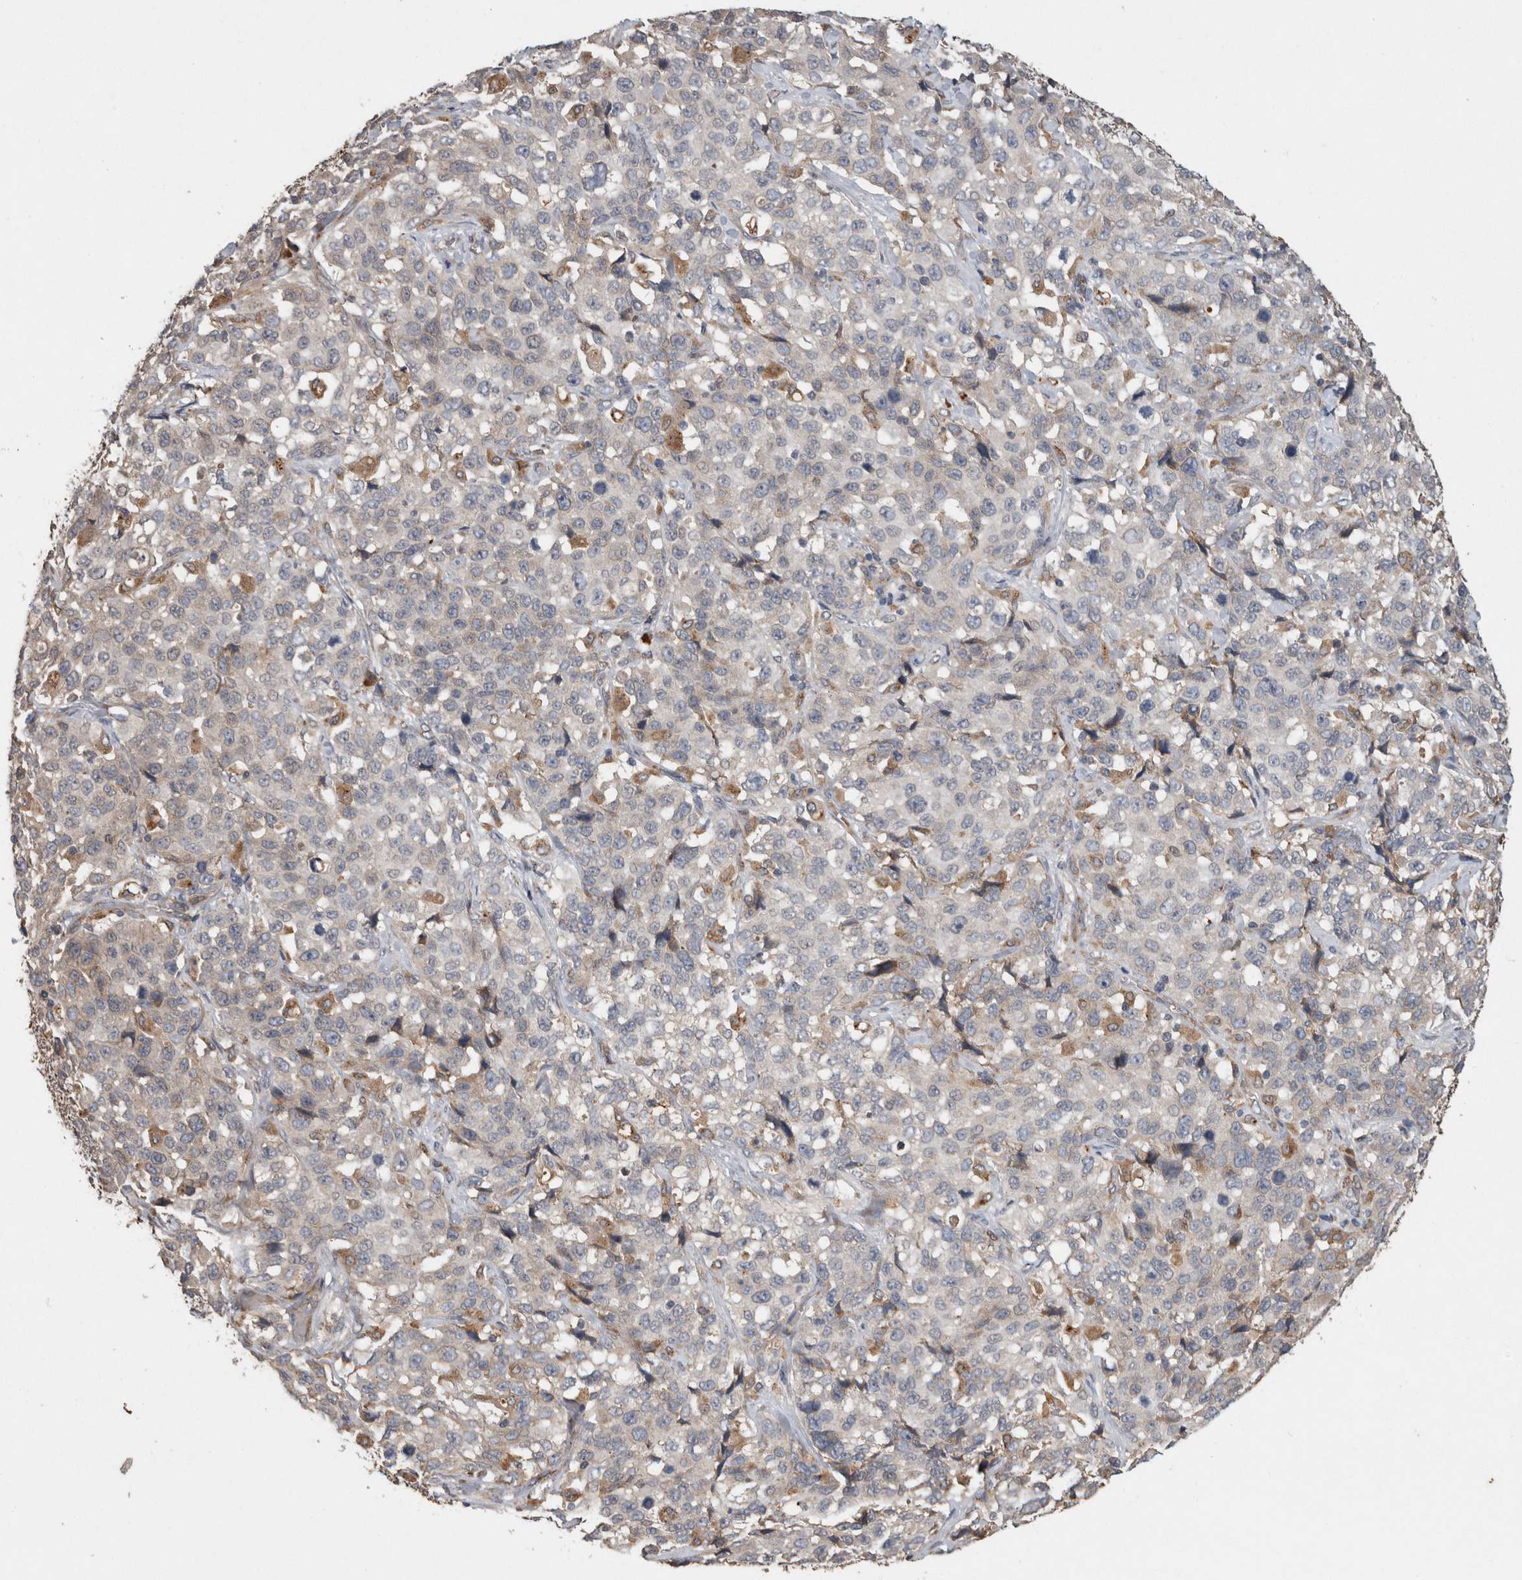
{"staining": {"intensity": "moderate", "quantity": "<25%", "location": "cytoplasmic/membranous"}, "tissue": "stomach cancer", "cell_type": "Tumor cells", "image_type": "cancer", "snomed": [{"axis": "morphology", "description": "Normal tissue, NOS"}, {"axis": "morphology", "description": "Adenocarcinoma, NOS"}, {"axis": "topography", "description": "Stomach"}], "caption": "A micrograph of human stomach cancer stained for a protein reveals moderate cytoplasmic/membranous brown staining in tumor cells. (Stains: DAB in brown, nuclei in blue, Microscopy: brightfield microscopy at high magnification).", "gene": "ADGRL3", "patient": {"sex": "male", "age": 48}}